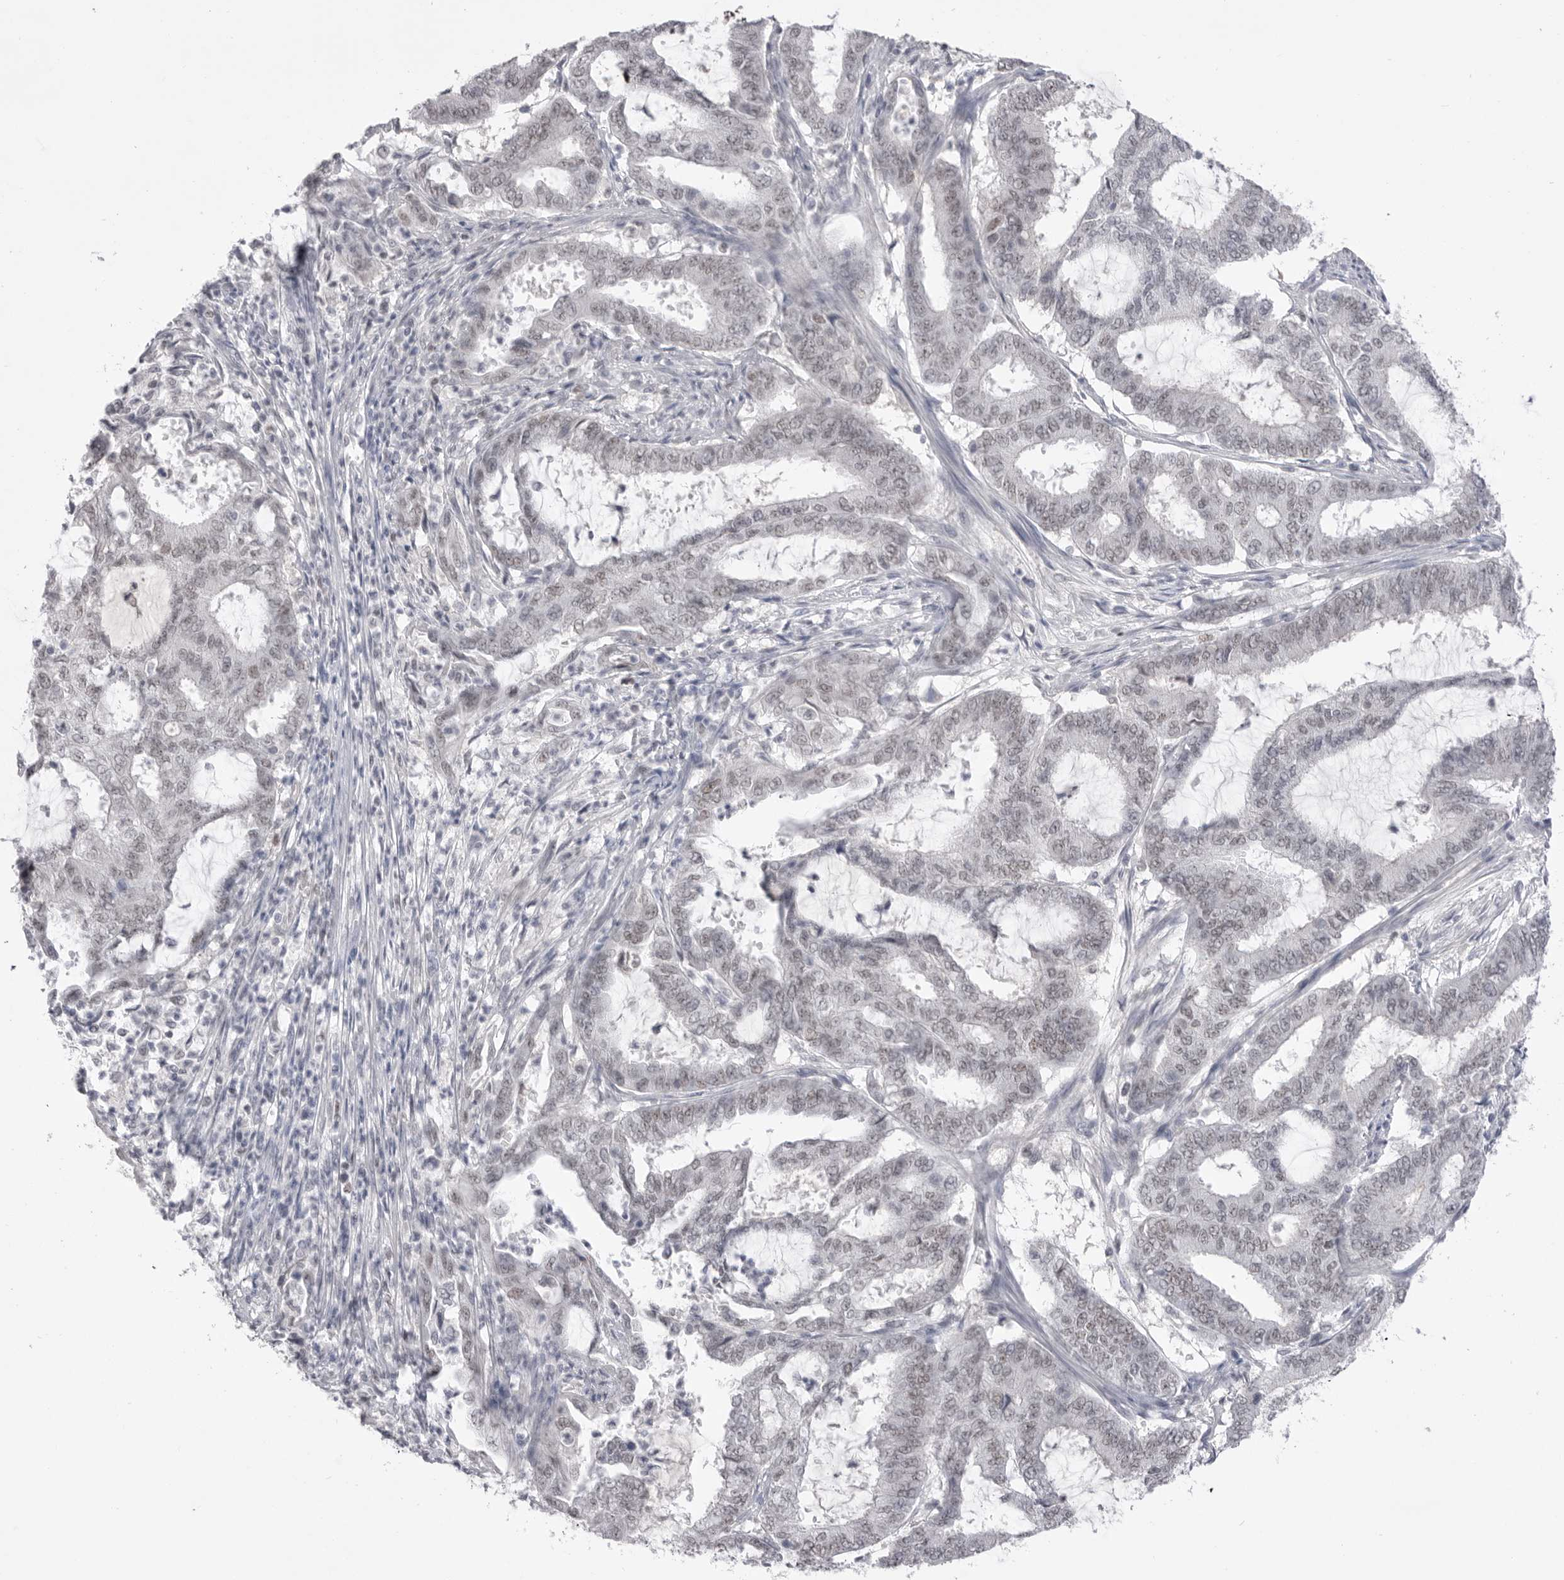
{"staining": {"intensity": "weak", "quantity": "<25%", "location": "nuclear"}, "tissue": "endometrial cancer", "cell_type": "Tumor cells", "image_type": "cancer", "snomed": [{"axis": "morphology", "description": "Adenocarcinoma, NOS"}, {"axis": "topography", "description": "Endometrium"}], "caption": "This is a micrograph of immunohistochemistry (IHC) staining of adenocarcinoma (endometrial), which shows no staining in tumor cells.", "gene": "ZBTB7B", "patient": {"sex": "female", "age": 51}}